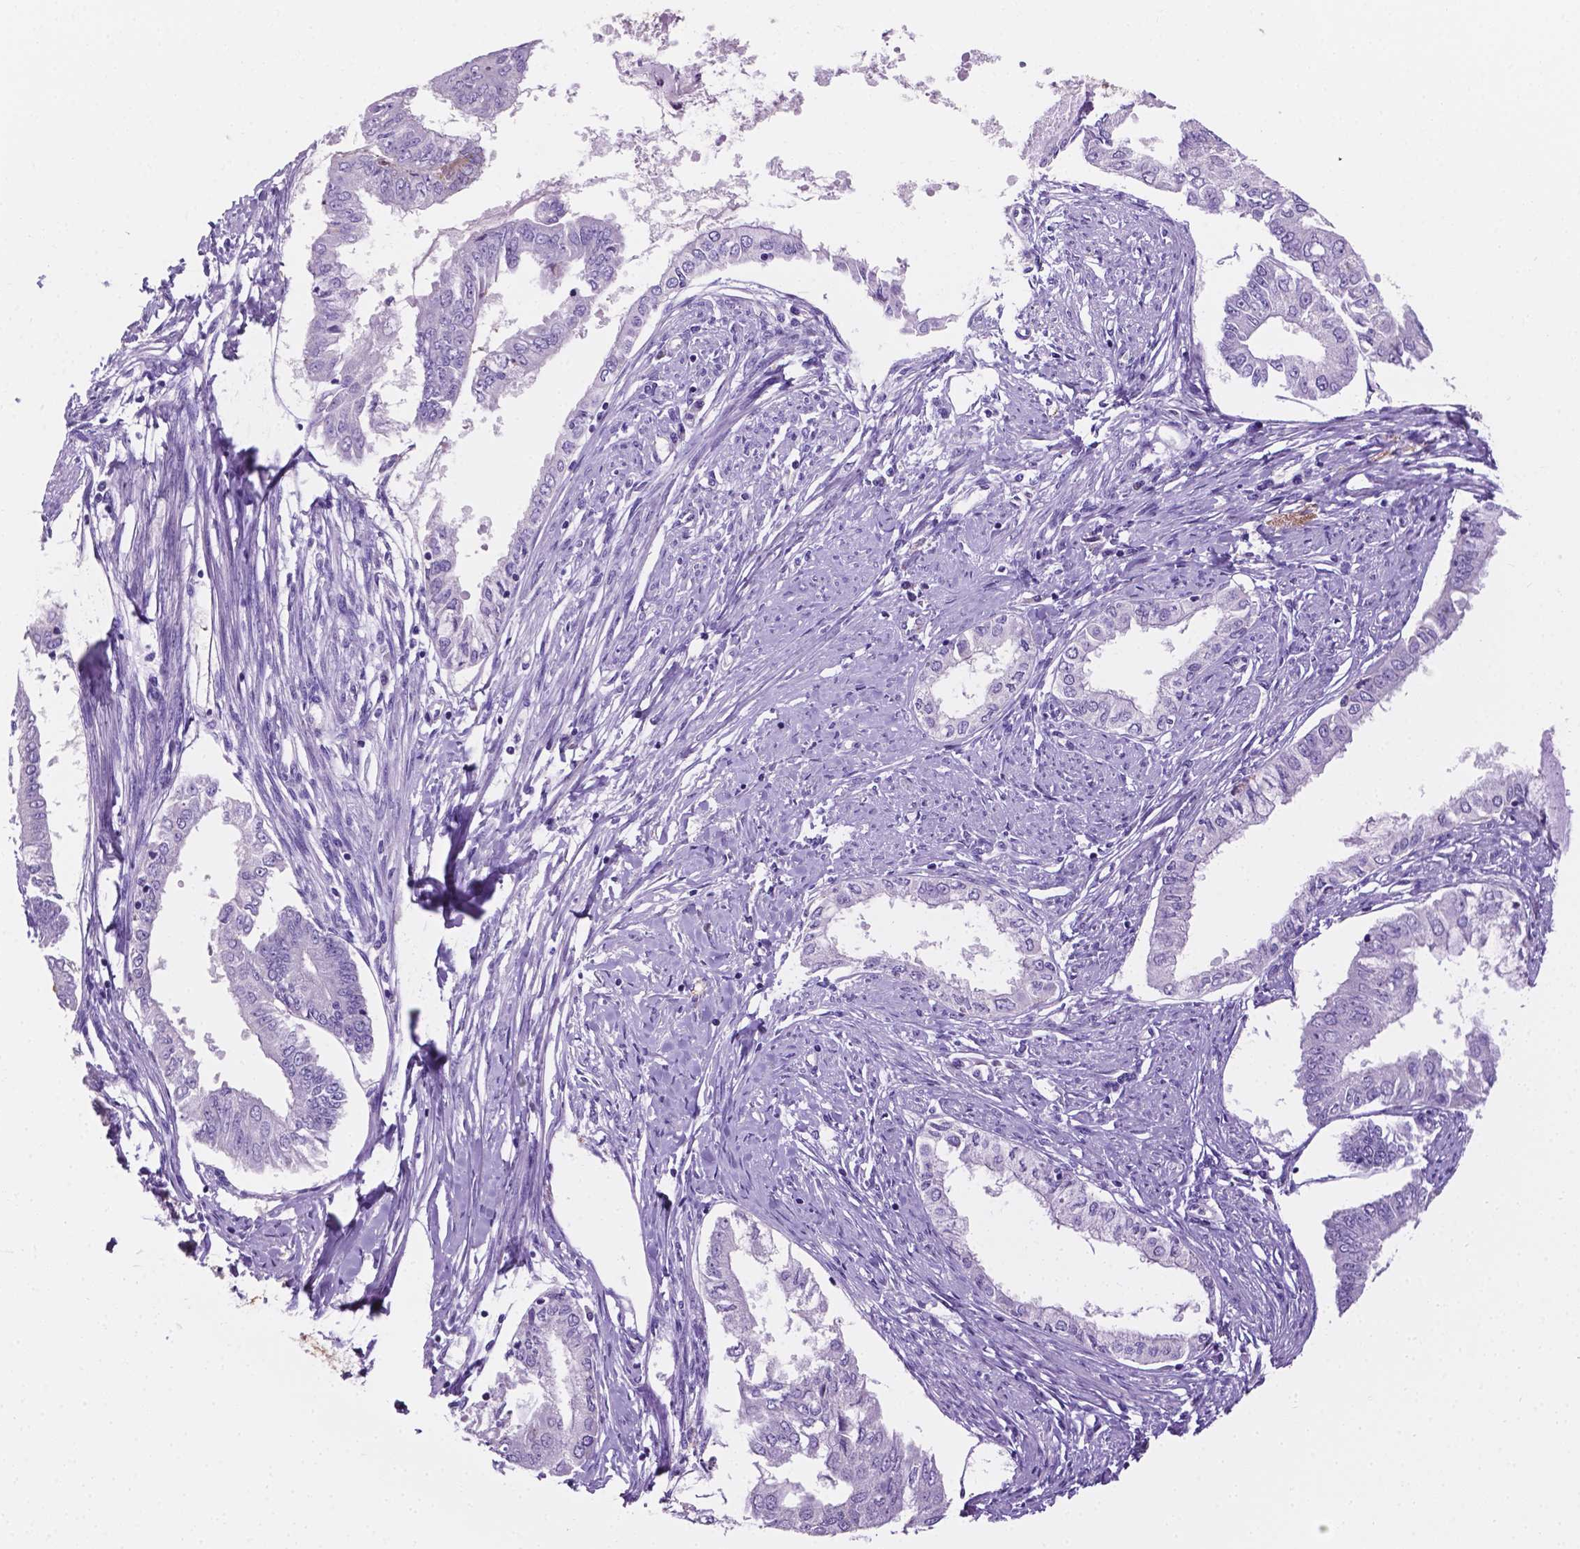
{"staining": {"intensity": "negative", "quantity": "none", "location": "none"}, "tissue": "endometrial cancer", "cell_type": "Tumor cells", "image_type": "cancer", "snomed": [{"axis": "morphology", "description": "Adenocarcinoma, NOS"}, {"axis": "topography", "description": "Endometrium"}], "caption": "The micrograph displays no staining of tumor cells in endometrial cancer. The staining is performed using DAB (3,3'-diaminobenzidine) brown chromogen with nuclei counter-stained in using hematoxylin.", "gene": "APOE", "patient": {"sex": "female", "age": 76}}